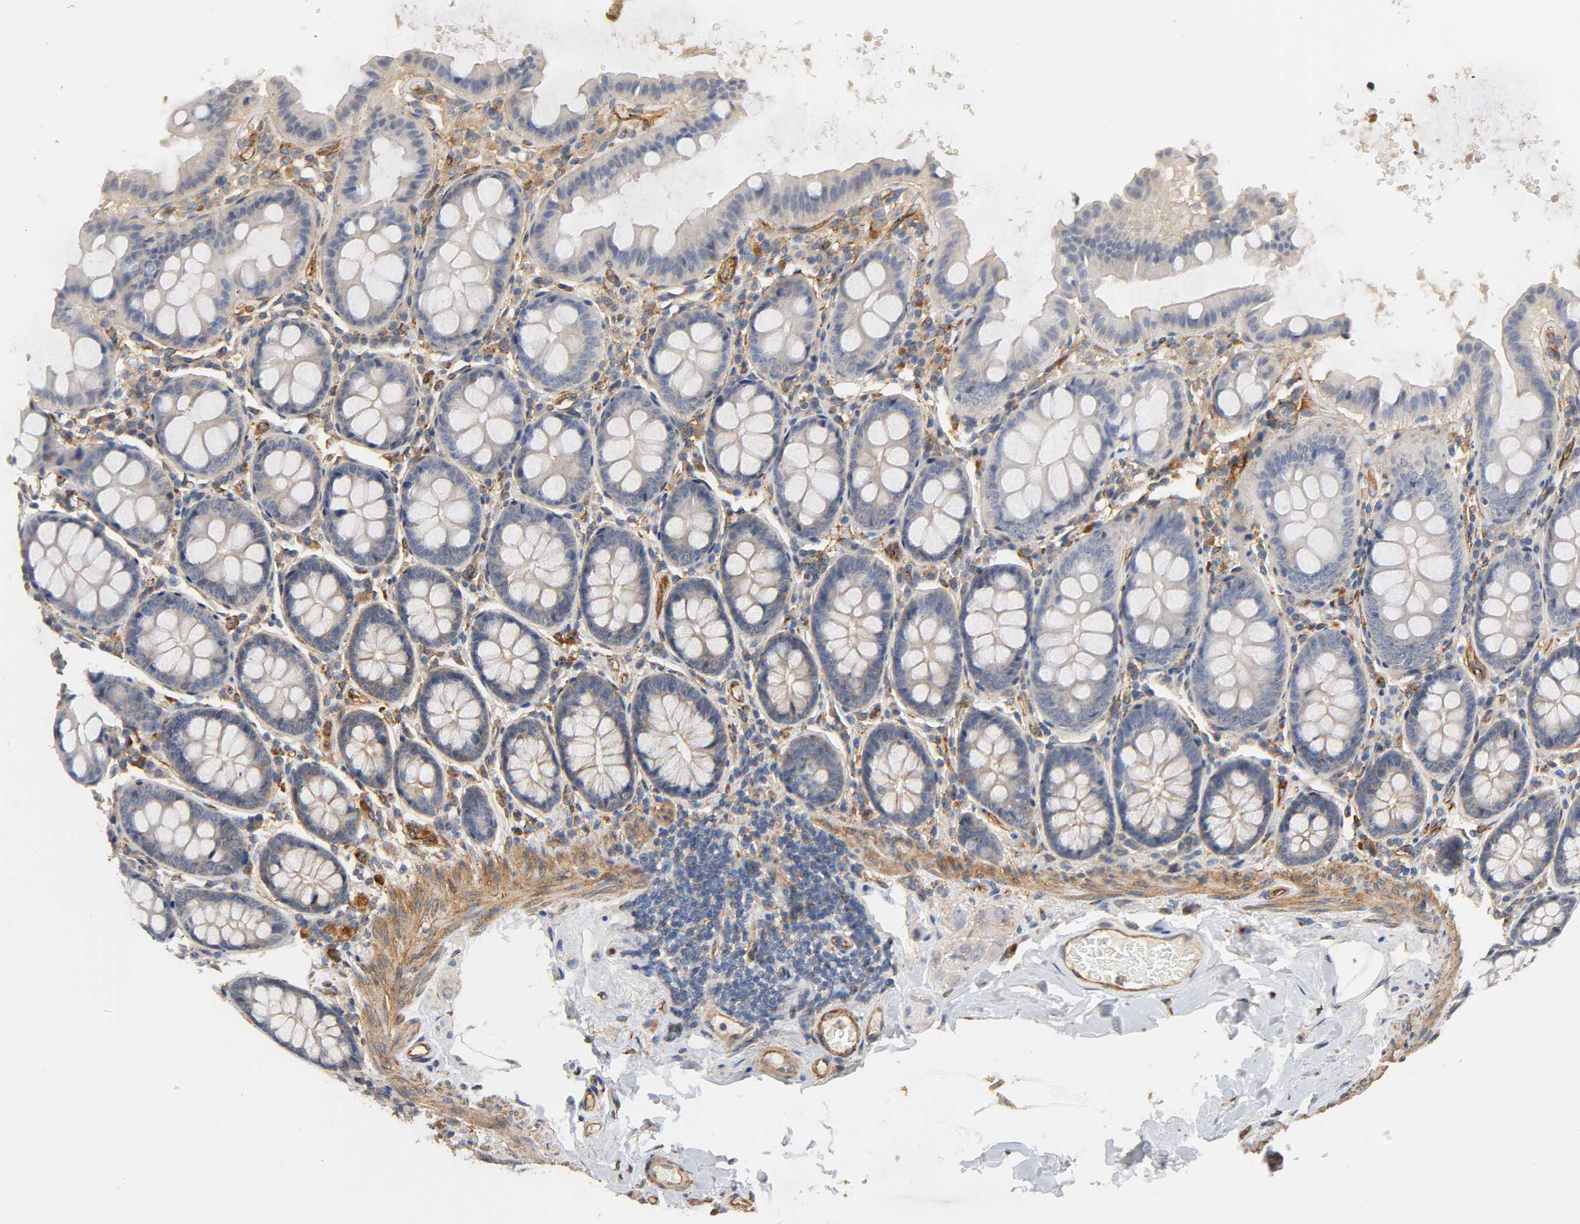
{"staining": {"intensity": "moderate", "quantity": ">75%", "location": "cytoplasmic/membranous"}, "tissue": "colon", "cell_type": "Endothelial cells", "image_type": "normal", "snomed": [{"axis": "morphology", "description": "Normal tissue, NOS"}, {"axis": "topography", "description": "Colon"}], "caption": "Immunohistochemical staining of normal human colon displays moderate cytoplasmic/membranous protein positivity in about >75% of endothelial cells.", "gene": "IFITM2", "patient": {"sex": "female", "age": 61}}